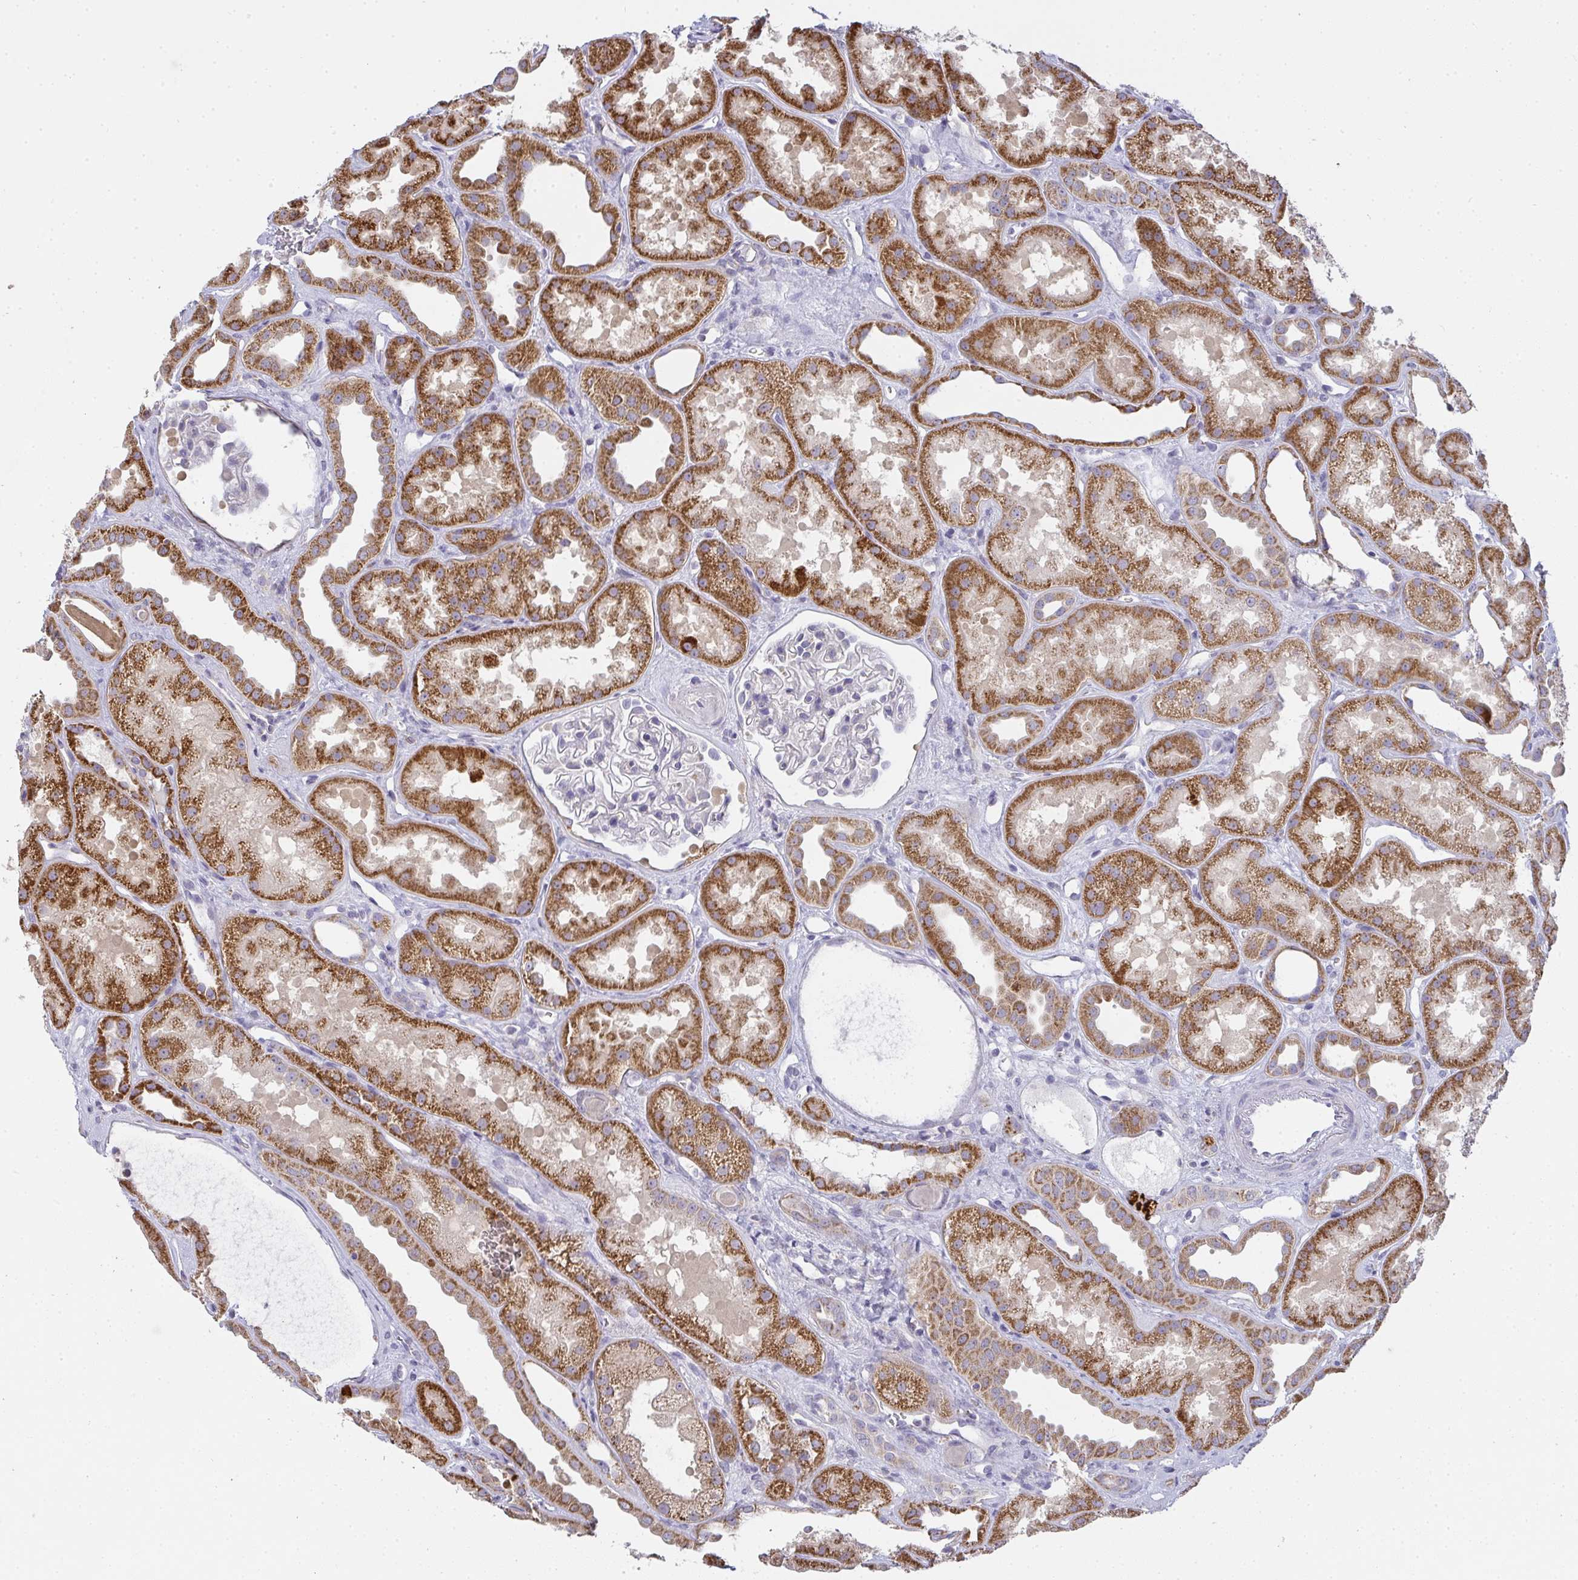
{"staining": {"intensity": "negative", "quantity": "none", "location": "none"}, "tissue": "kidney", "cell_type": "Cells in glomeruli", "image_type": "normal", "snomed": [{"axis": "morphology", "description": "Normal tissue, NOS"}, {"axis": "topography", "description": "Kidney"}], "caption": "This is an IHC histopathology image of normal human kidney. There is no staining in cells in glomeruli.", "gene": "TMEM219", "patient": {"sex": "male", "age": 61}}